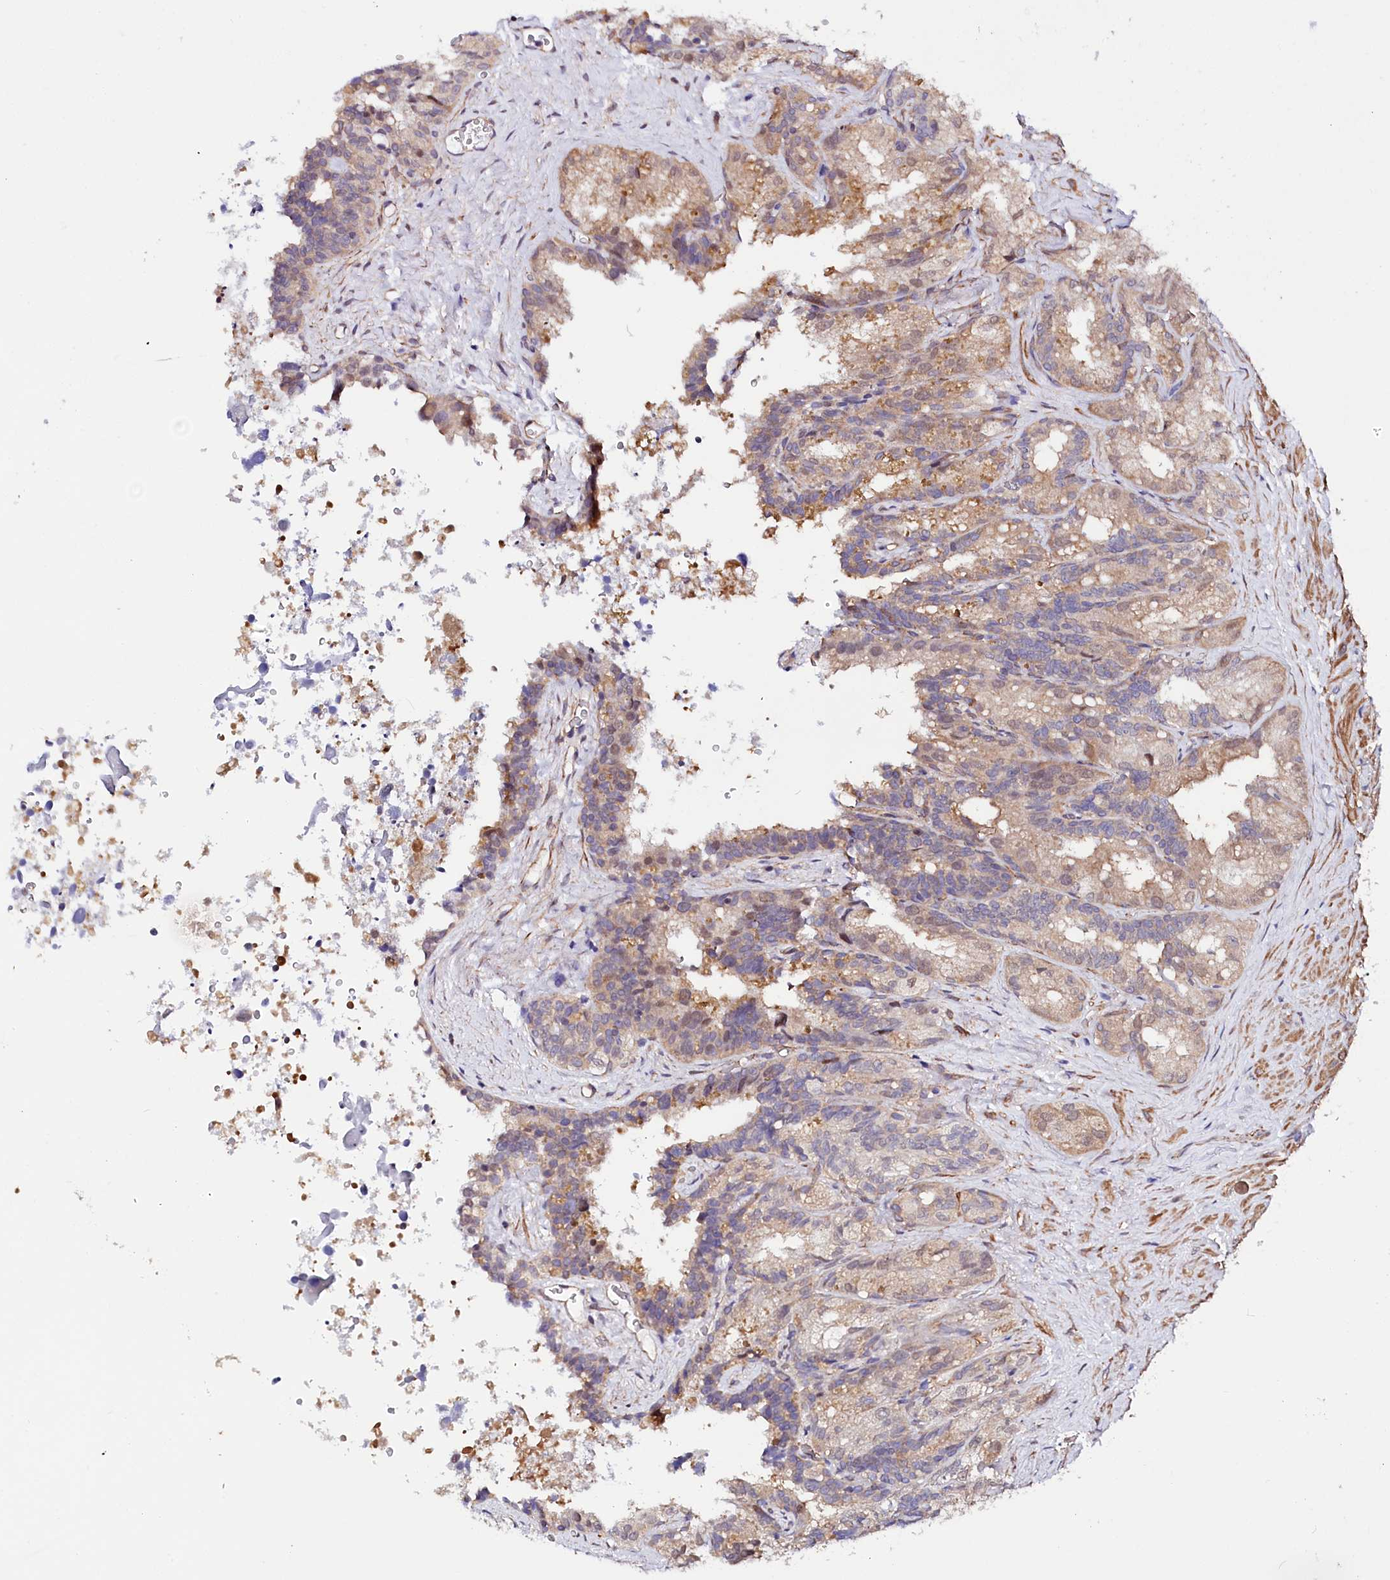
{"staining": {"intensity": "weak", "quantity": "25%-75%", "location": "cytoplasmic/membranous"}, "tissue": "seminal vesicle", "cell_type": "Glandular cells", "image_type": "normal", "snomed": [{"axis": "morphology", "description": "Normal tissue, NOS"}, {"axis": "topography", "description": "Seminal veicle"}], "caption": "Normal seminal vesicle reveals weak cytoplasmic/membranous positivity in about 25%-75% of glandular cells, visualized by immunohistochemistry.", "gene": "PPP2R5B", "patient": {"sex": "male", "age": 60}}